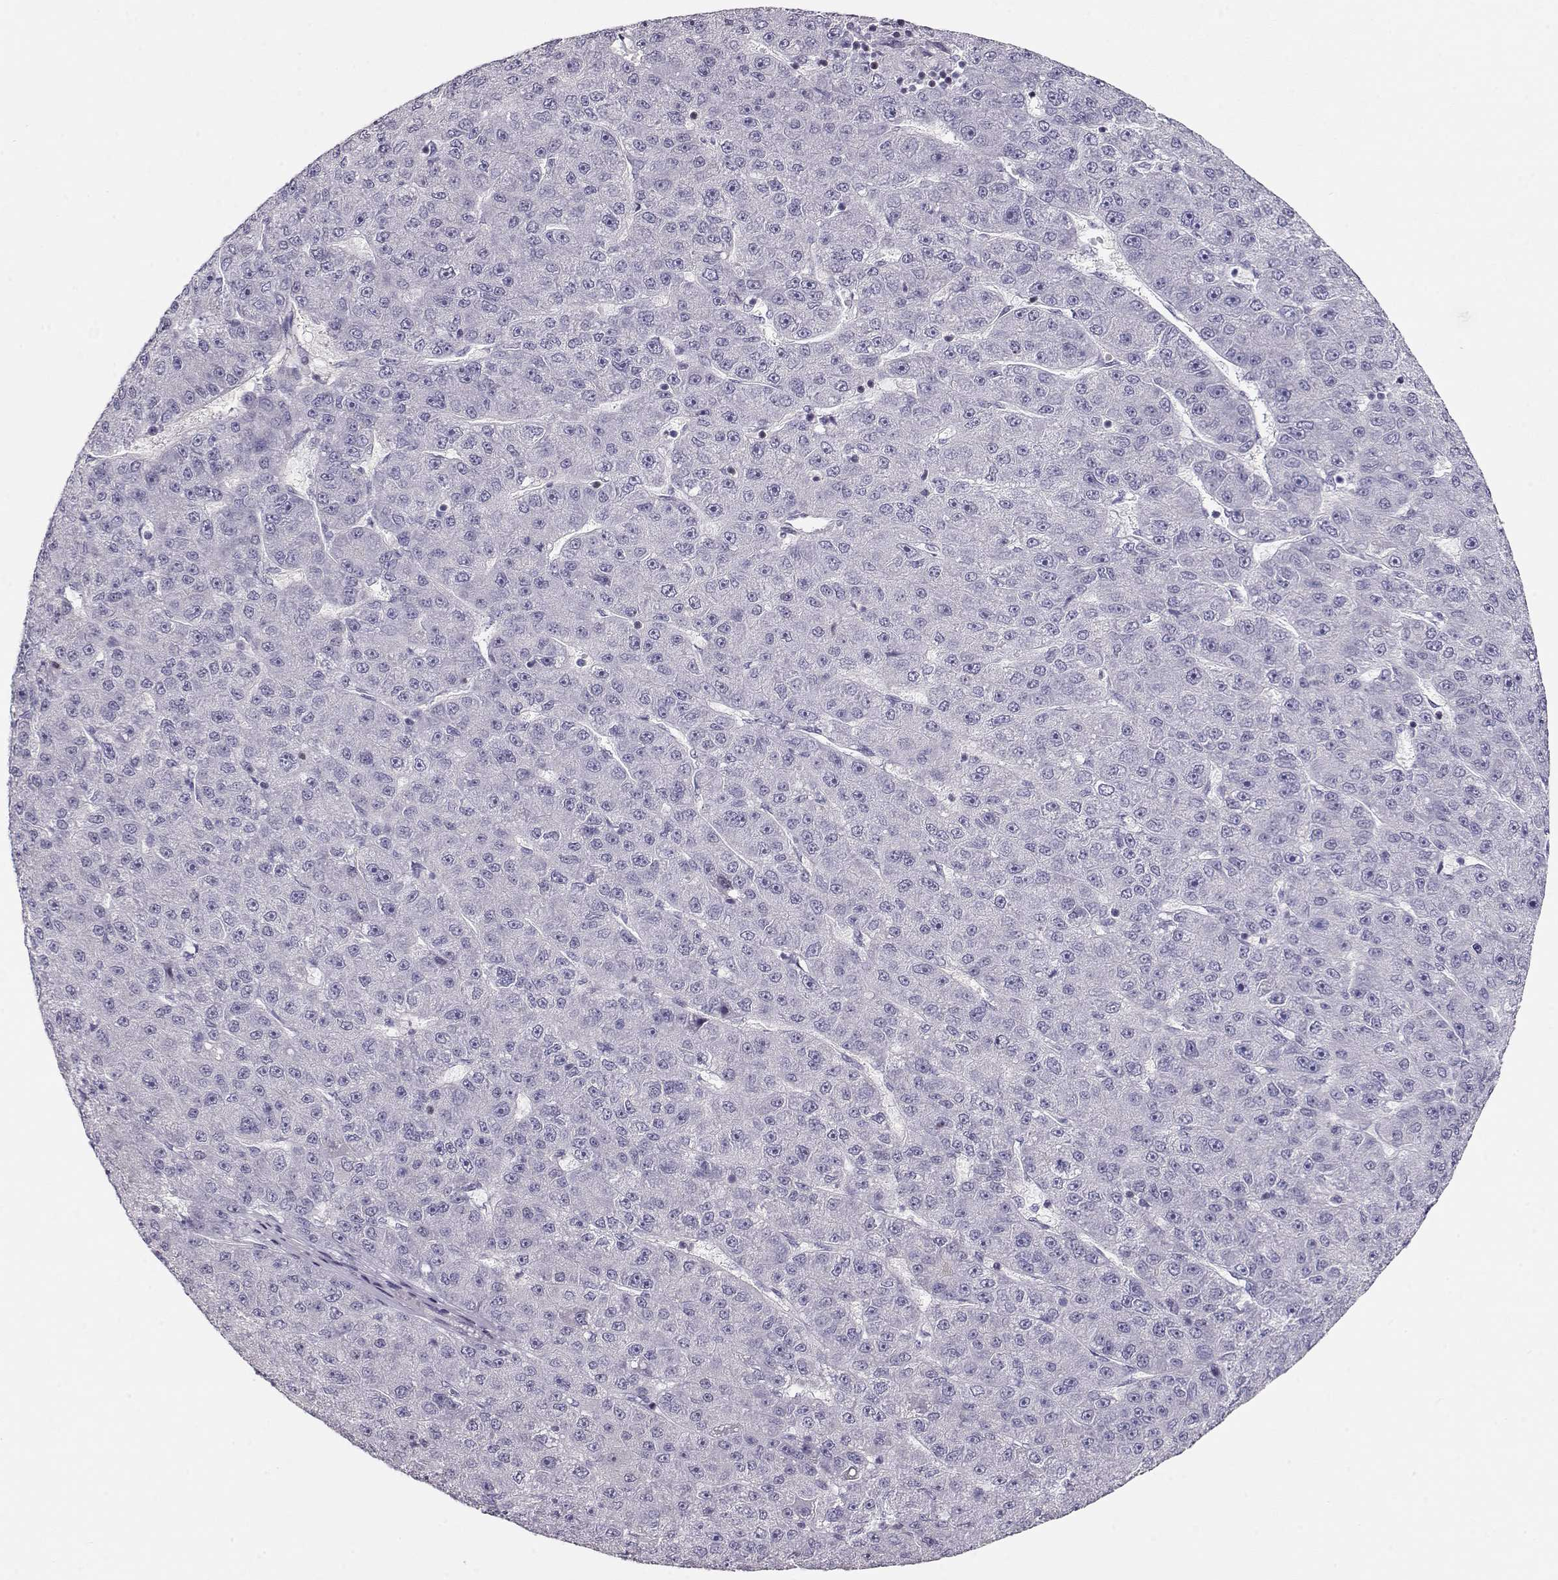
{"staining": {"intensity": "negative", "quantity": "none", "location": "none"}, "tissue": "liver cancer", "cell_type": "Tumor cells", "image_type": "cancer", "snomed": [{"axis": "morphology", "description": "Carcinoma, Hepatocellular, NOS"}, {"axis": "topography", "description": "Liver"}], "caption": "A micrograph of liver cancer stained for a protein displays no brown staining in tumor cells.", "gene": "CRX", "patient": {"sex": "male", "age": 67}}